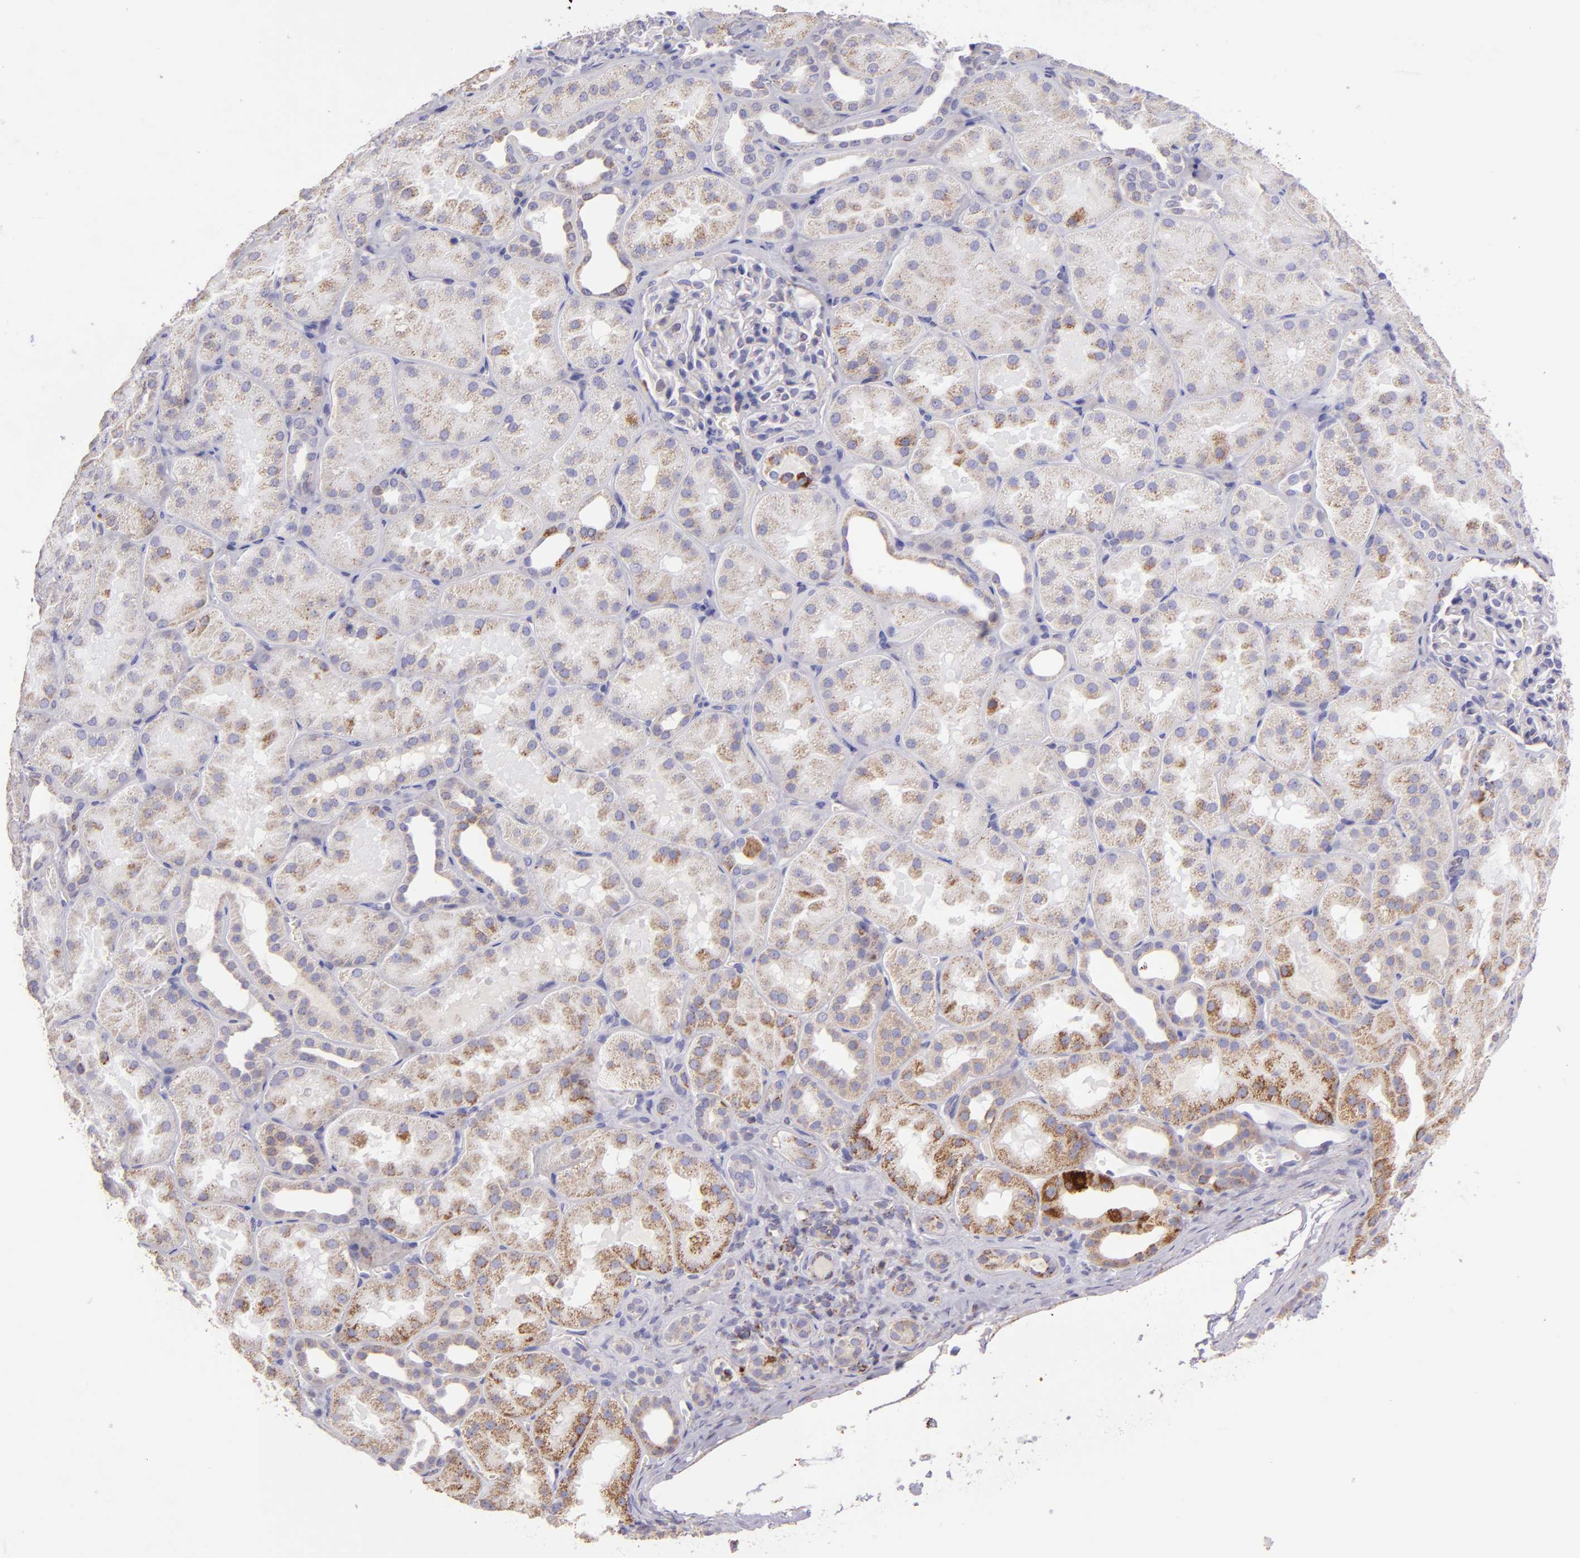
{"staining": {"intensity": "weak", "quantity": "<25%", "location": "cytoplasmic/membranous"}, "tissue": "kidney", "cell_type": "Cells in glomeruli", "image_type": "normal", "snomed": [{"axis": "morphology", "description": "Normal tissue, NOS"}, {"axis": "topography", "description": "Kidney"}], "caption": "IHC image of benign kidney: human kidney stained with DAB exhibits no significant protein staining in cells in glomeruli. (DAB (3,3'-diaminobenzidine) IHC with hematoxylin counter stain).", "gene": "HSPD1", "patient": {"sex": "male", "age": 28}}